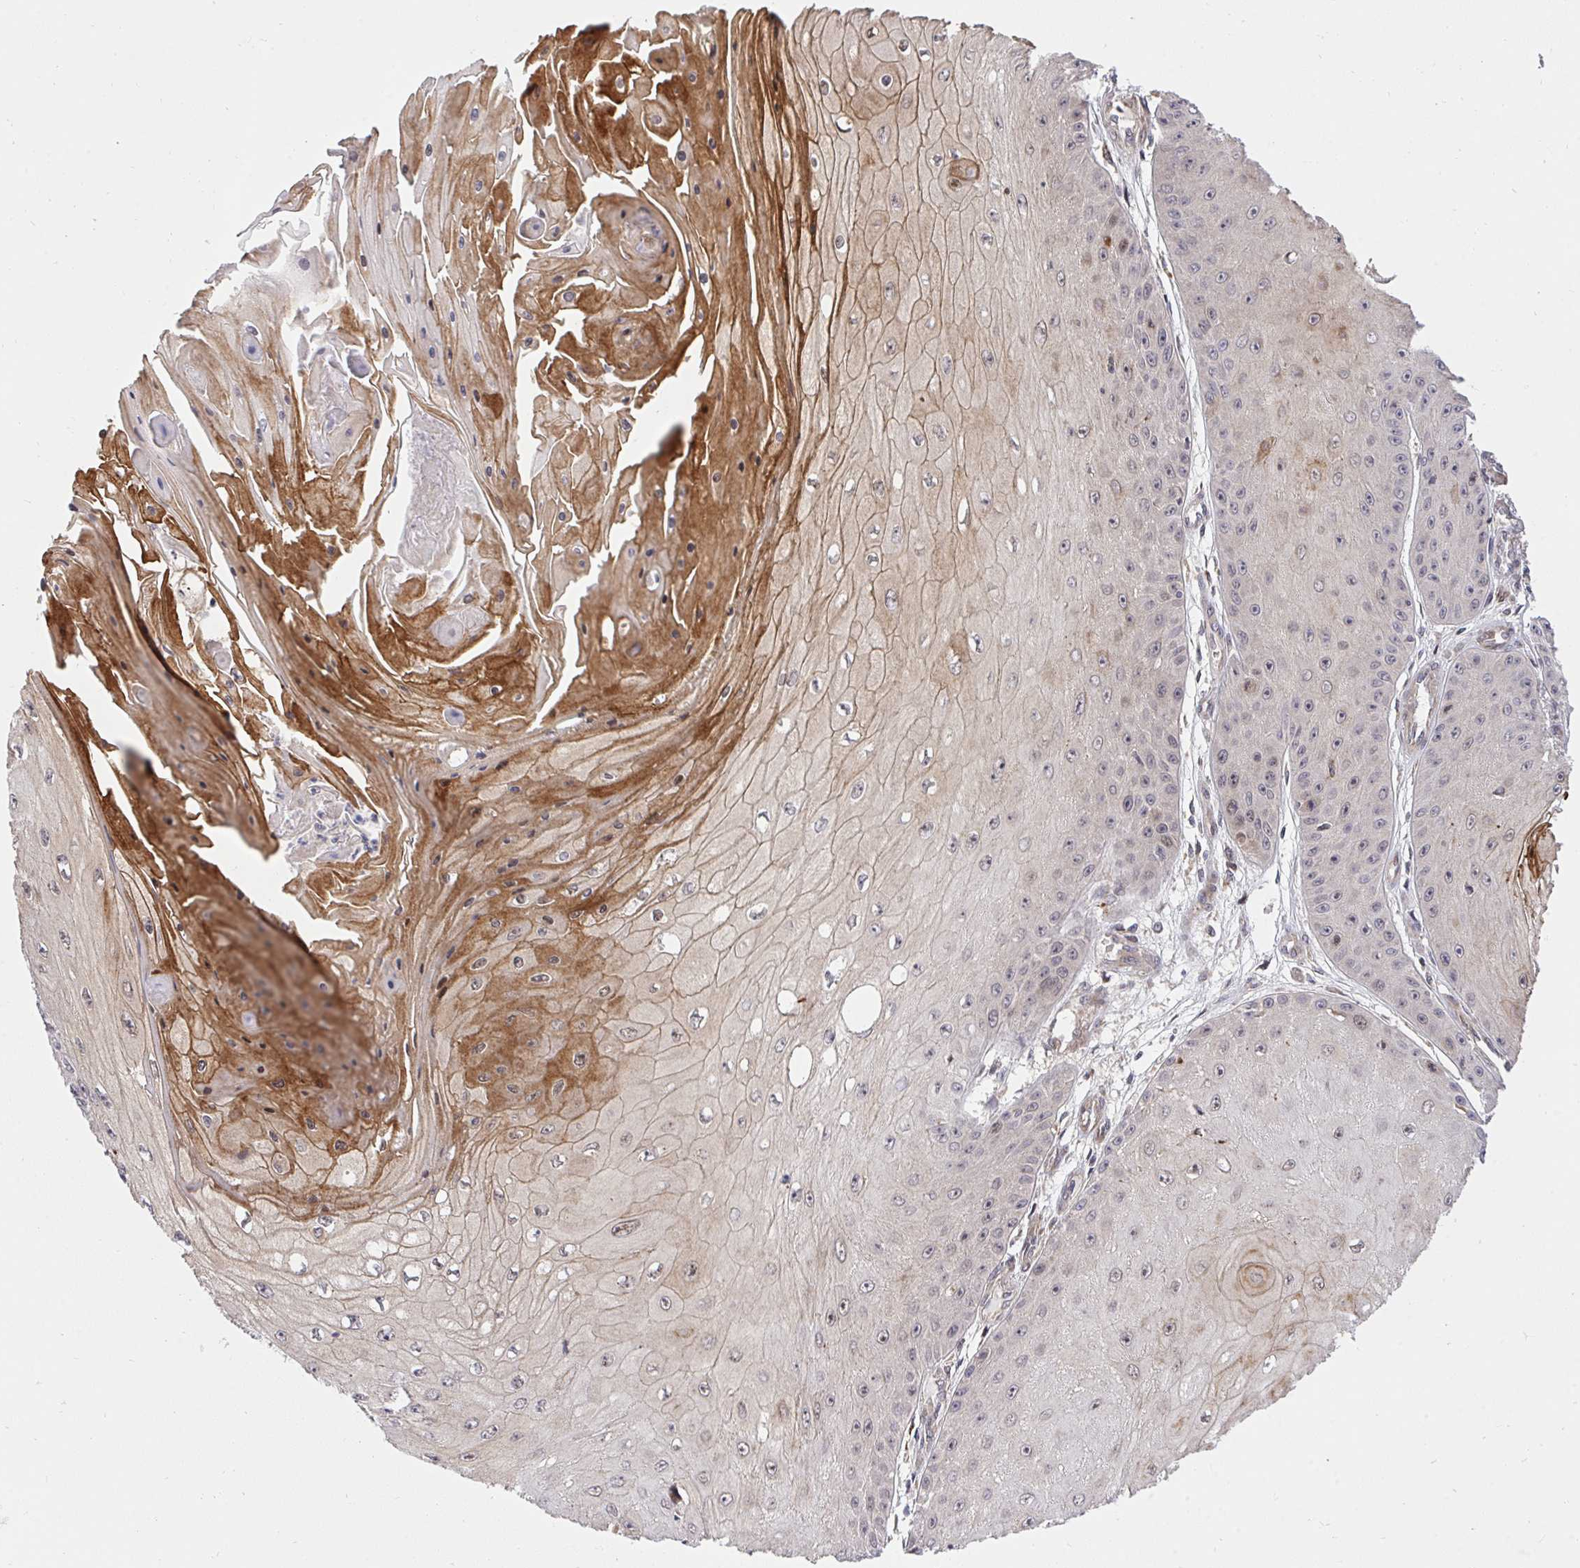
{"staining": {"intensity": "moderate", "quantity": "<25%", "location": "cytoplasmic/membranous,nuclear"}, "tissue": "skin cancer", "cell_type": "Tumor cells", "image_type": "cancer", "snomed": [{"axis": "morphology", "description": "Squamous cell carcinoma, NOS"}, {"axis": "topography", "description": "Skin"}], "caption": "Skin squamous cell carcinoma stained with DAB (3,3'-diaminobenzidine) immunohistochemistry displays low levels of moderate cytoplasmic/membranous and nuclear positivity in about <25% of tumor cells.", "gene": "ERI1", "patient": {"sex": "male", "age": 70}}